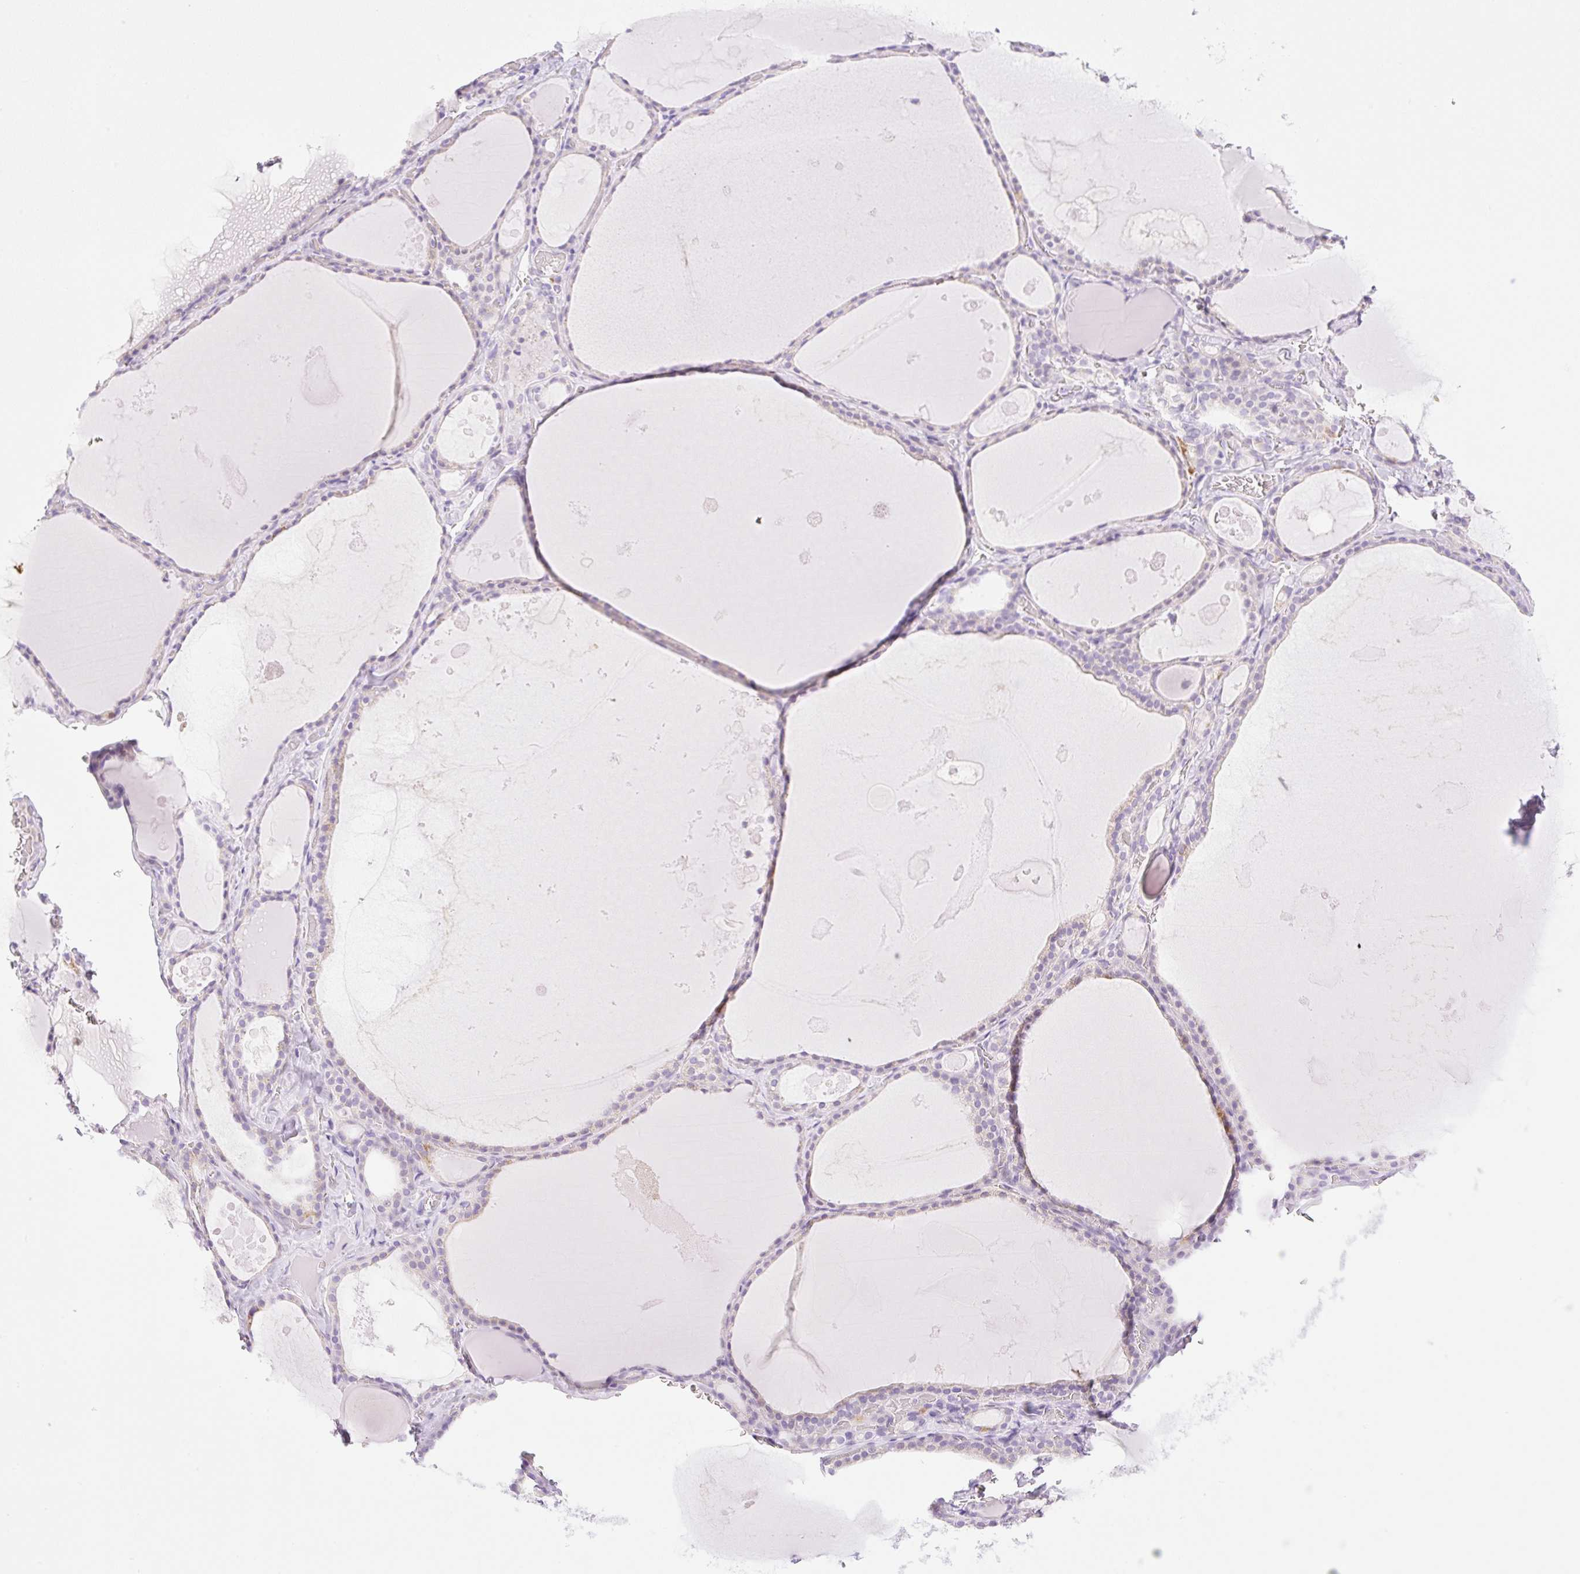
{"staining": {"intensity": "negative", "quantity": "none", "location": "none"}, "tissue": "thyroid gland", "cell_type": "Glandular cells", "image_type": "normal", "snomed": [{"axis": "morphology", "description": "Normal tissue, NOS"}, {"axis": "topography", "description": "Thyroid gland"}], "caption": "Micrograph shows no protein positivity in glandular cells of unremarkable thyroid gland.", "gene": "SPRR4", "patient": {"sex": "male", "age": 56}}